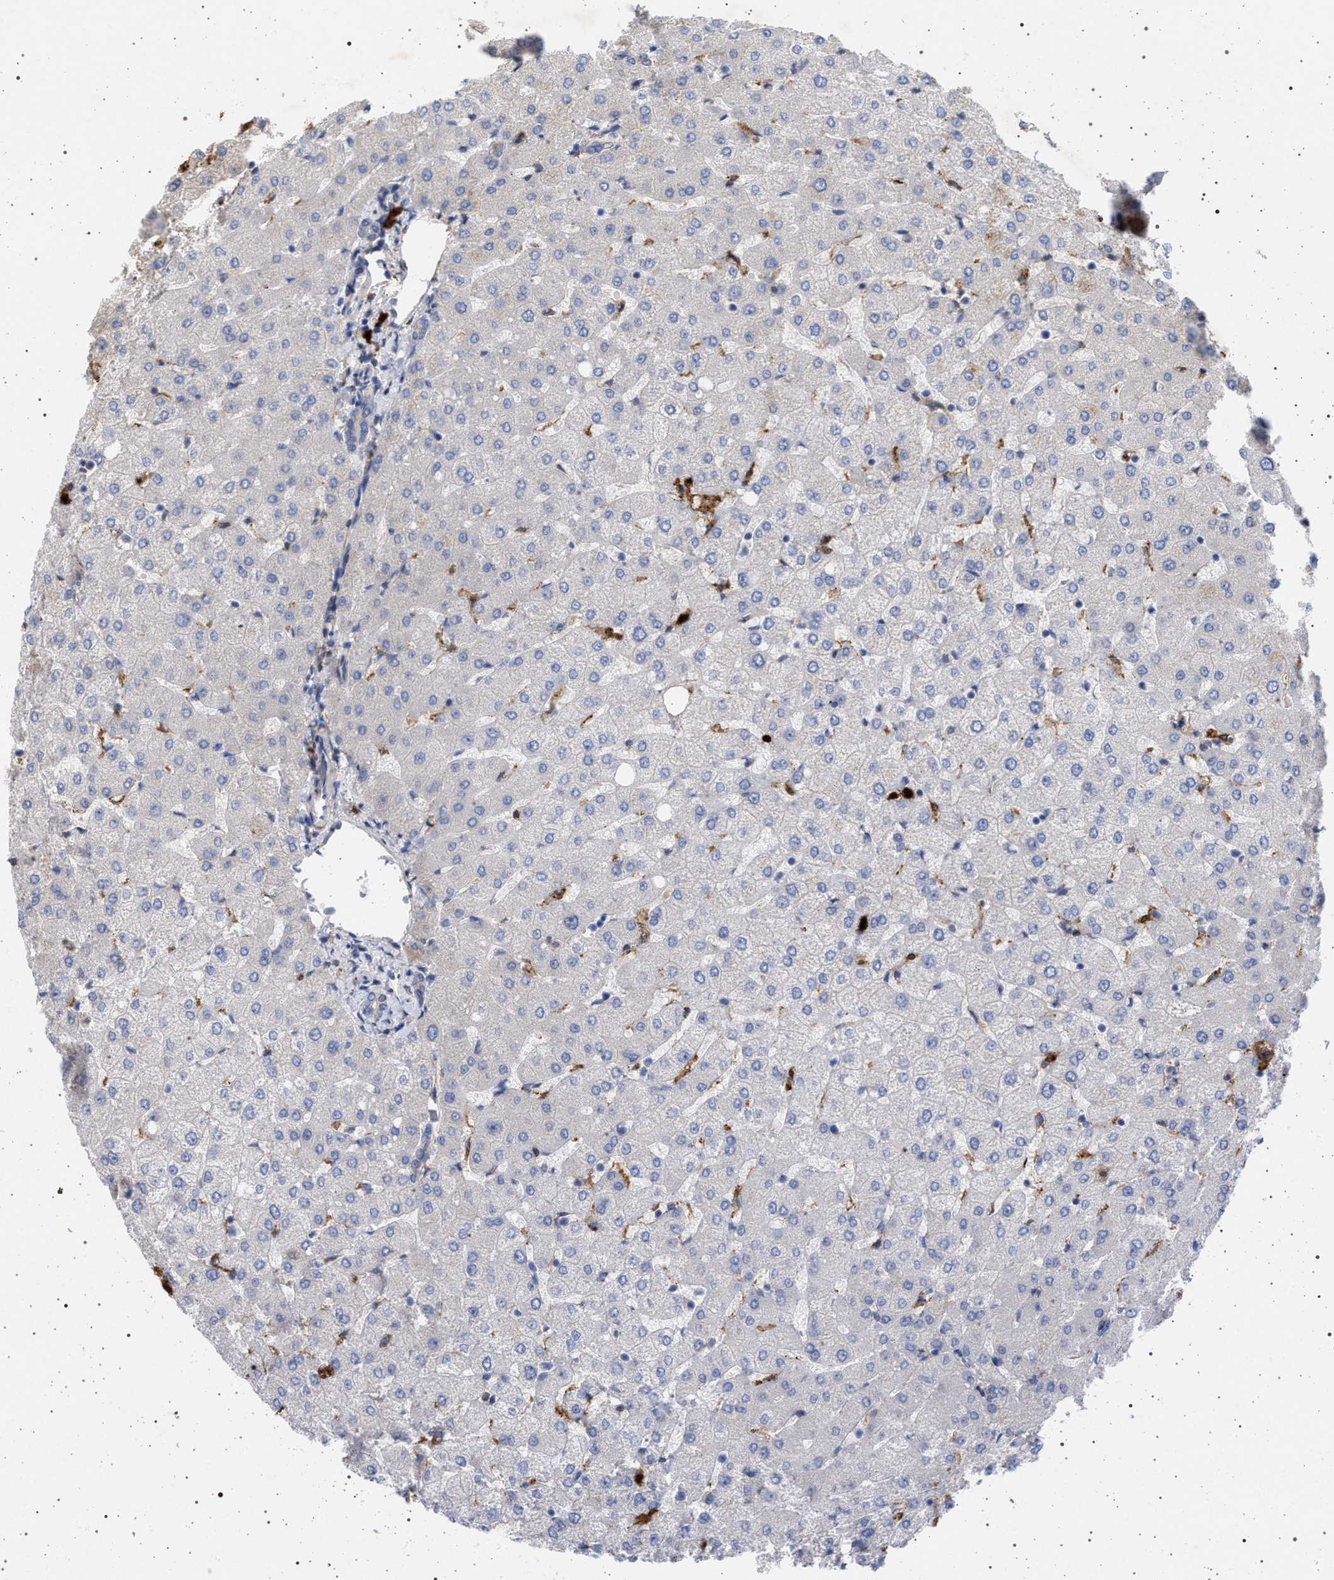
{"staining": {"intensity": "negative", "quantity": "none", "location": "none"}, "tissue": "liver", "cell_type": "Cholangiocytes", "image_type": "normal", "snomed": [{"axis": "morphology", "description": "Normal tissue, NOS"}, {"axis": "topography", "description": "Liver"}], "caption": "DAB (3,3'-diaminobenzidine) immunohistochemical staining of normal liver displays no significant positivity in cholangiocytes.", "gene": "PLG", "patient": {"sex": "female", "age": 54}}